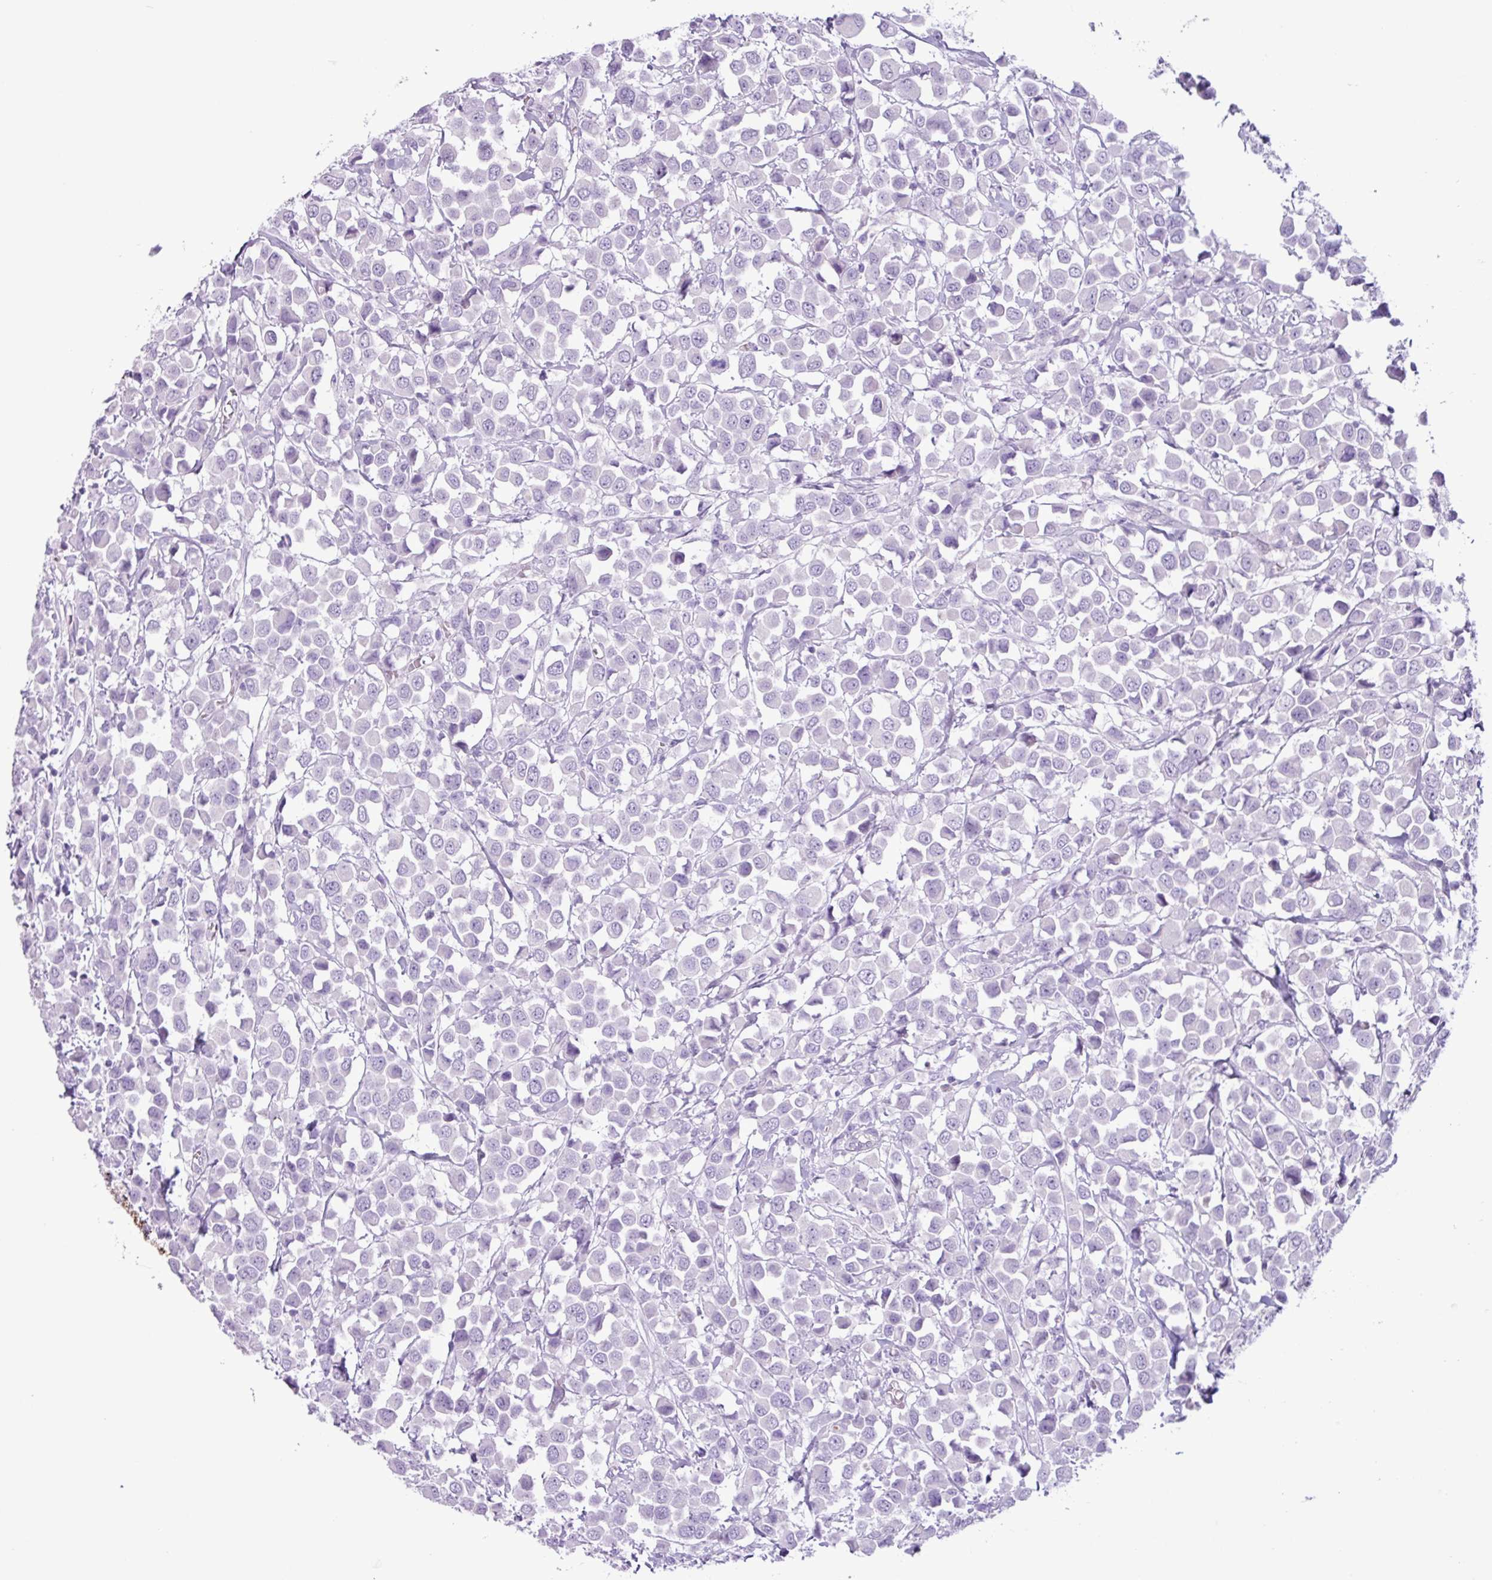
{"staining": {"intensity": "negative", "quantity": "none", "location": "none"}, "tissue": "breast cancer", "cell_type": "Tumor cells", "image_type": "cancer", "snomed": [{"axis": "morphology", "description": "Duct carcinoma"}, {"axis": "topography", "description": "Breast"}], "caption": "Breast cancer (intraductal carcinoma) was stained to show a protein in brown. There is no significant expression in tumor cells. Brightfield microscopy of IHC stained with DAB (brown) and hematoxylin (blue), captured at high magnification.", "gene": "TMEM178A", "patient": {"sex": "female", "age": 61}}